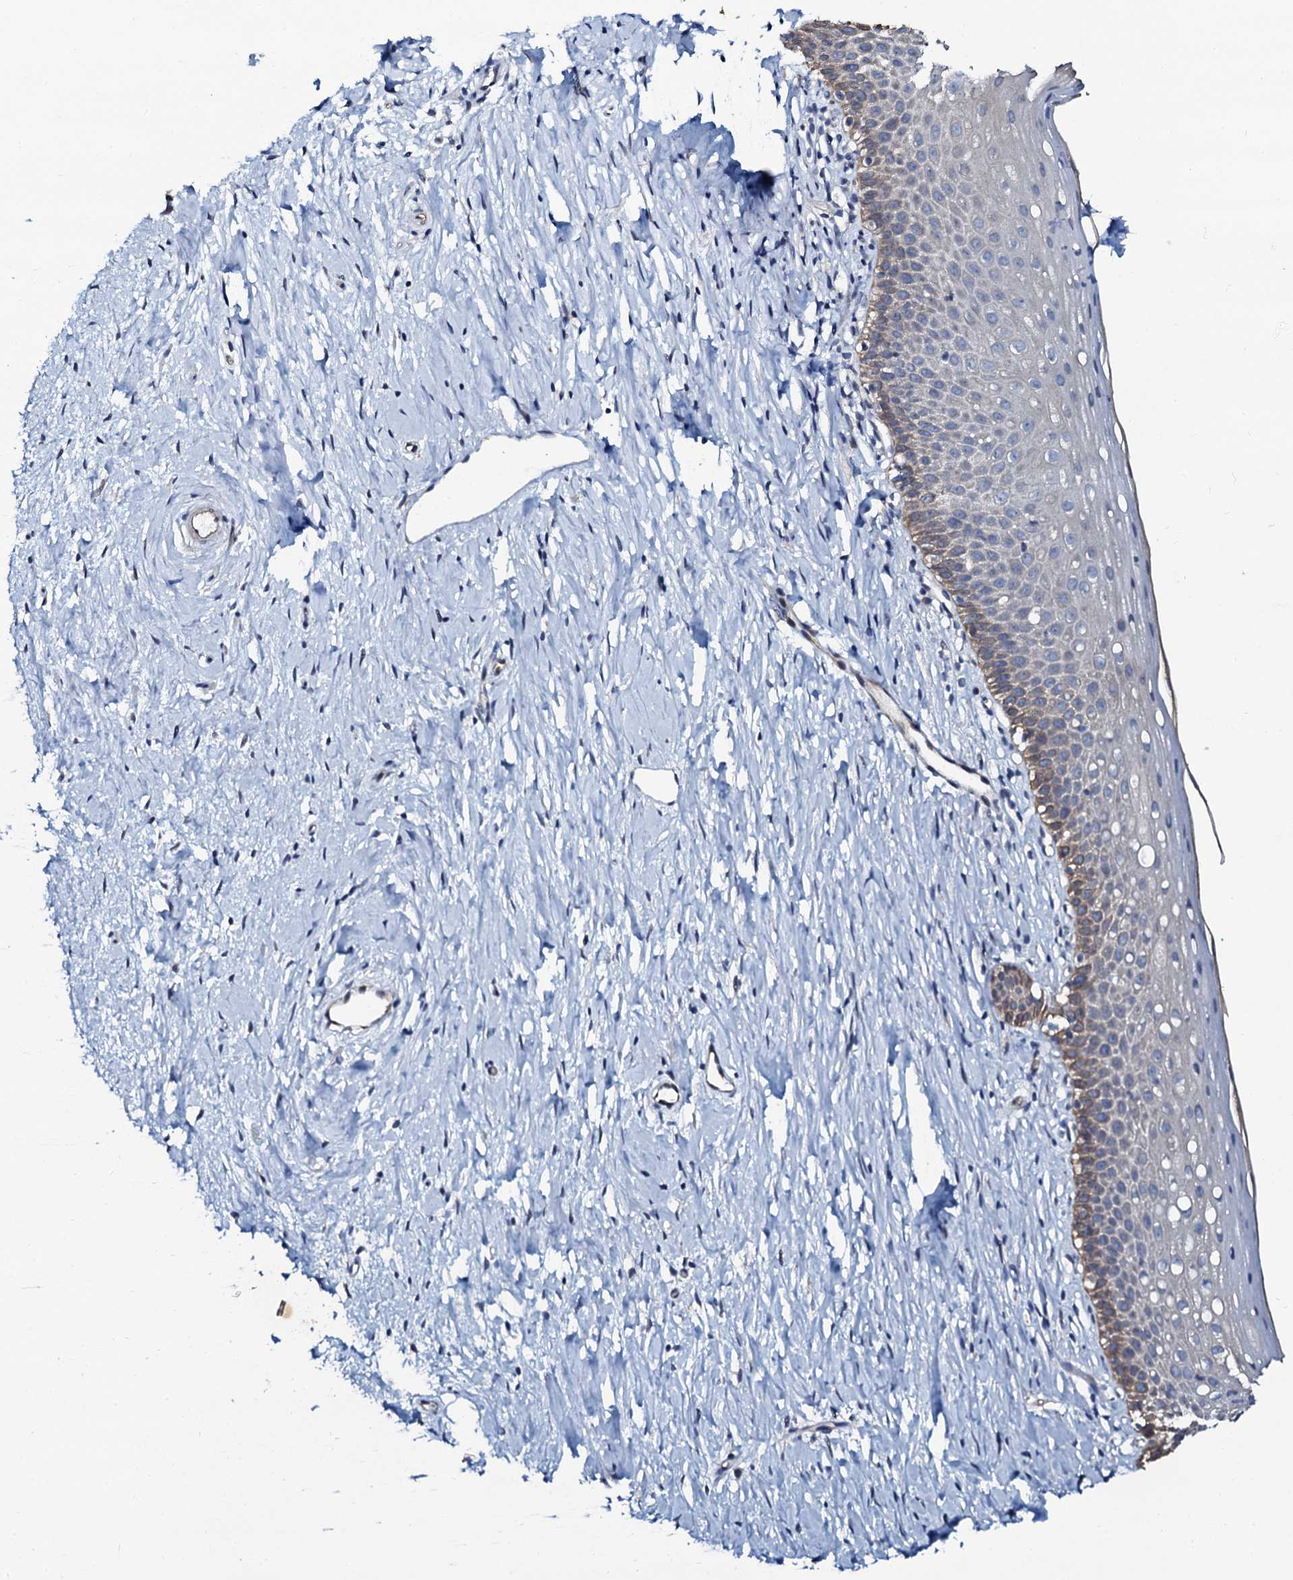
{"staining": {"intensity": "weak", "quantity": ">75%", "location": "cytoplasmic/membranous"}, "tissue": "cervix", "cell_type": "Glandular cells", "image_type": "normal", "snomed": [{"axis": "morphology", "description": "Normal tissue, NOS"}, {"axis": "topography", "description": "Cervix"}], "caption": "There is low levels of weak cytoplasmic/membranous staining in glandular cells of unremarkable cervix, as demonstrated by immunohistochemical staining (brown color).", "gene": "C10orf88", "patient": {"sex": "female", "age": 36}}